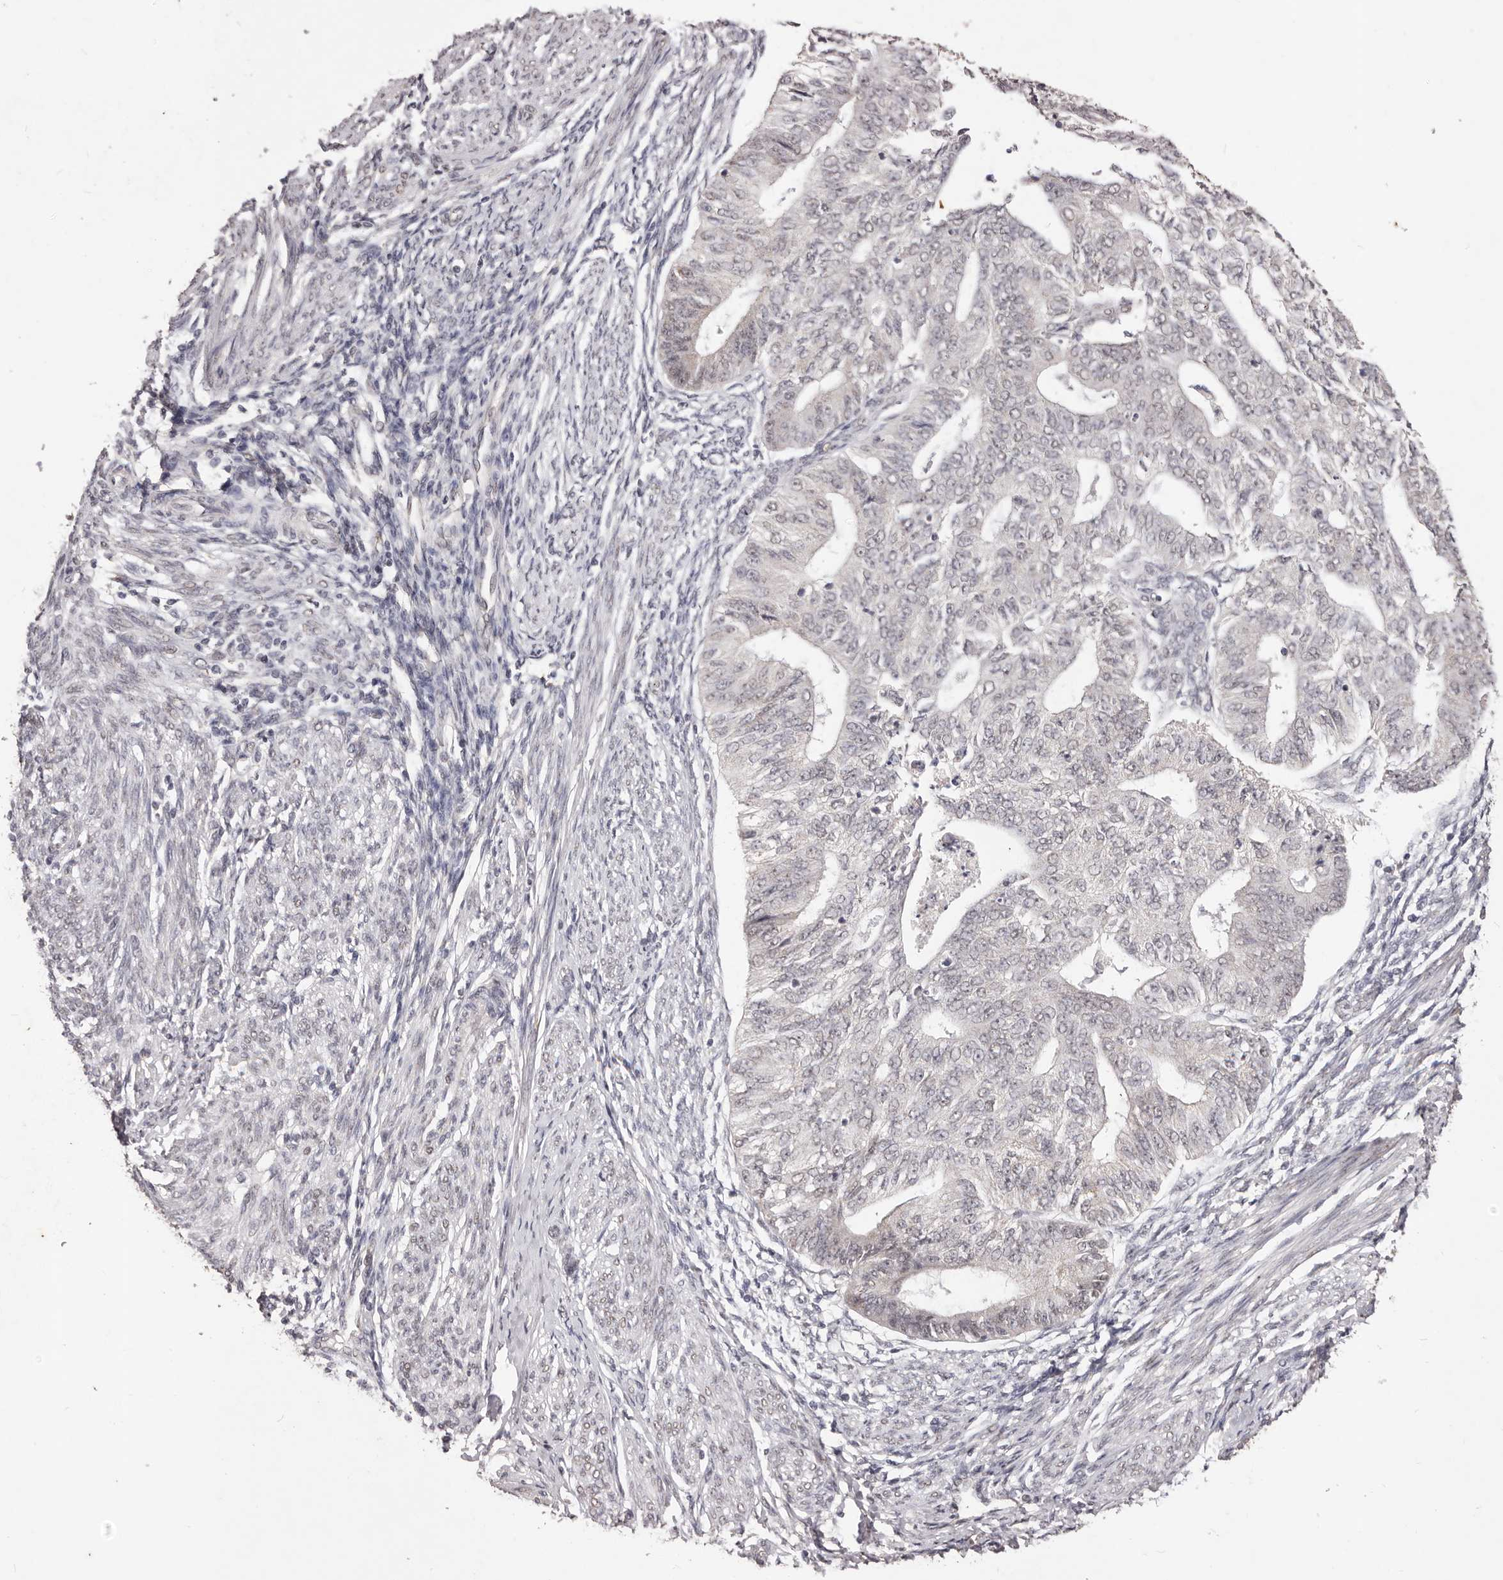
{"staining": {"intensity": "weak", "quantity": "25%-75%", "location": "nuclear"}, "tissue": "endometrial cancer", "cell_type": "Tumor cells", "image_type": "cancer", "snomed": [{"axis": "morphology", "description": "Adenocarcinoma, NOS"}, {"axis": "topography", "description": "Endometrium"}], "caption": "High-magnification brightfield microscopy of endometrial adenocarcinoma stained with DAB (brown) and counterstained with hematoxylin (blue). tumor cells exhibit weak nuclear staining is identified in about25%-75% of cells. Using DAB (3,3'-diaminobenzidine) (brown) and hematoxylin (blue) stains, captured at high magnification using brightfield microscopy.", "gene": "RPS6KA5", "patient": {"sex": "female", "age": 32}}